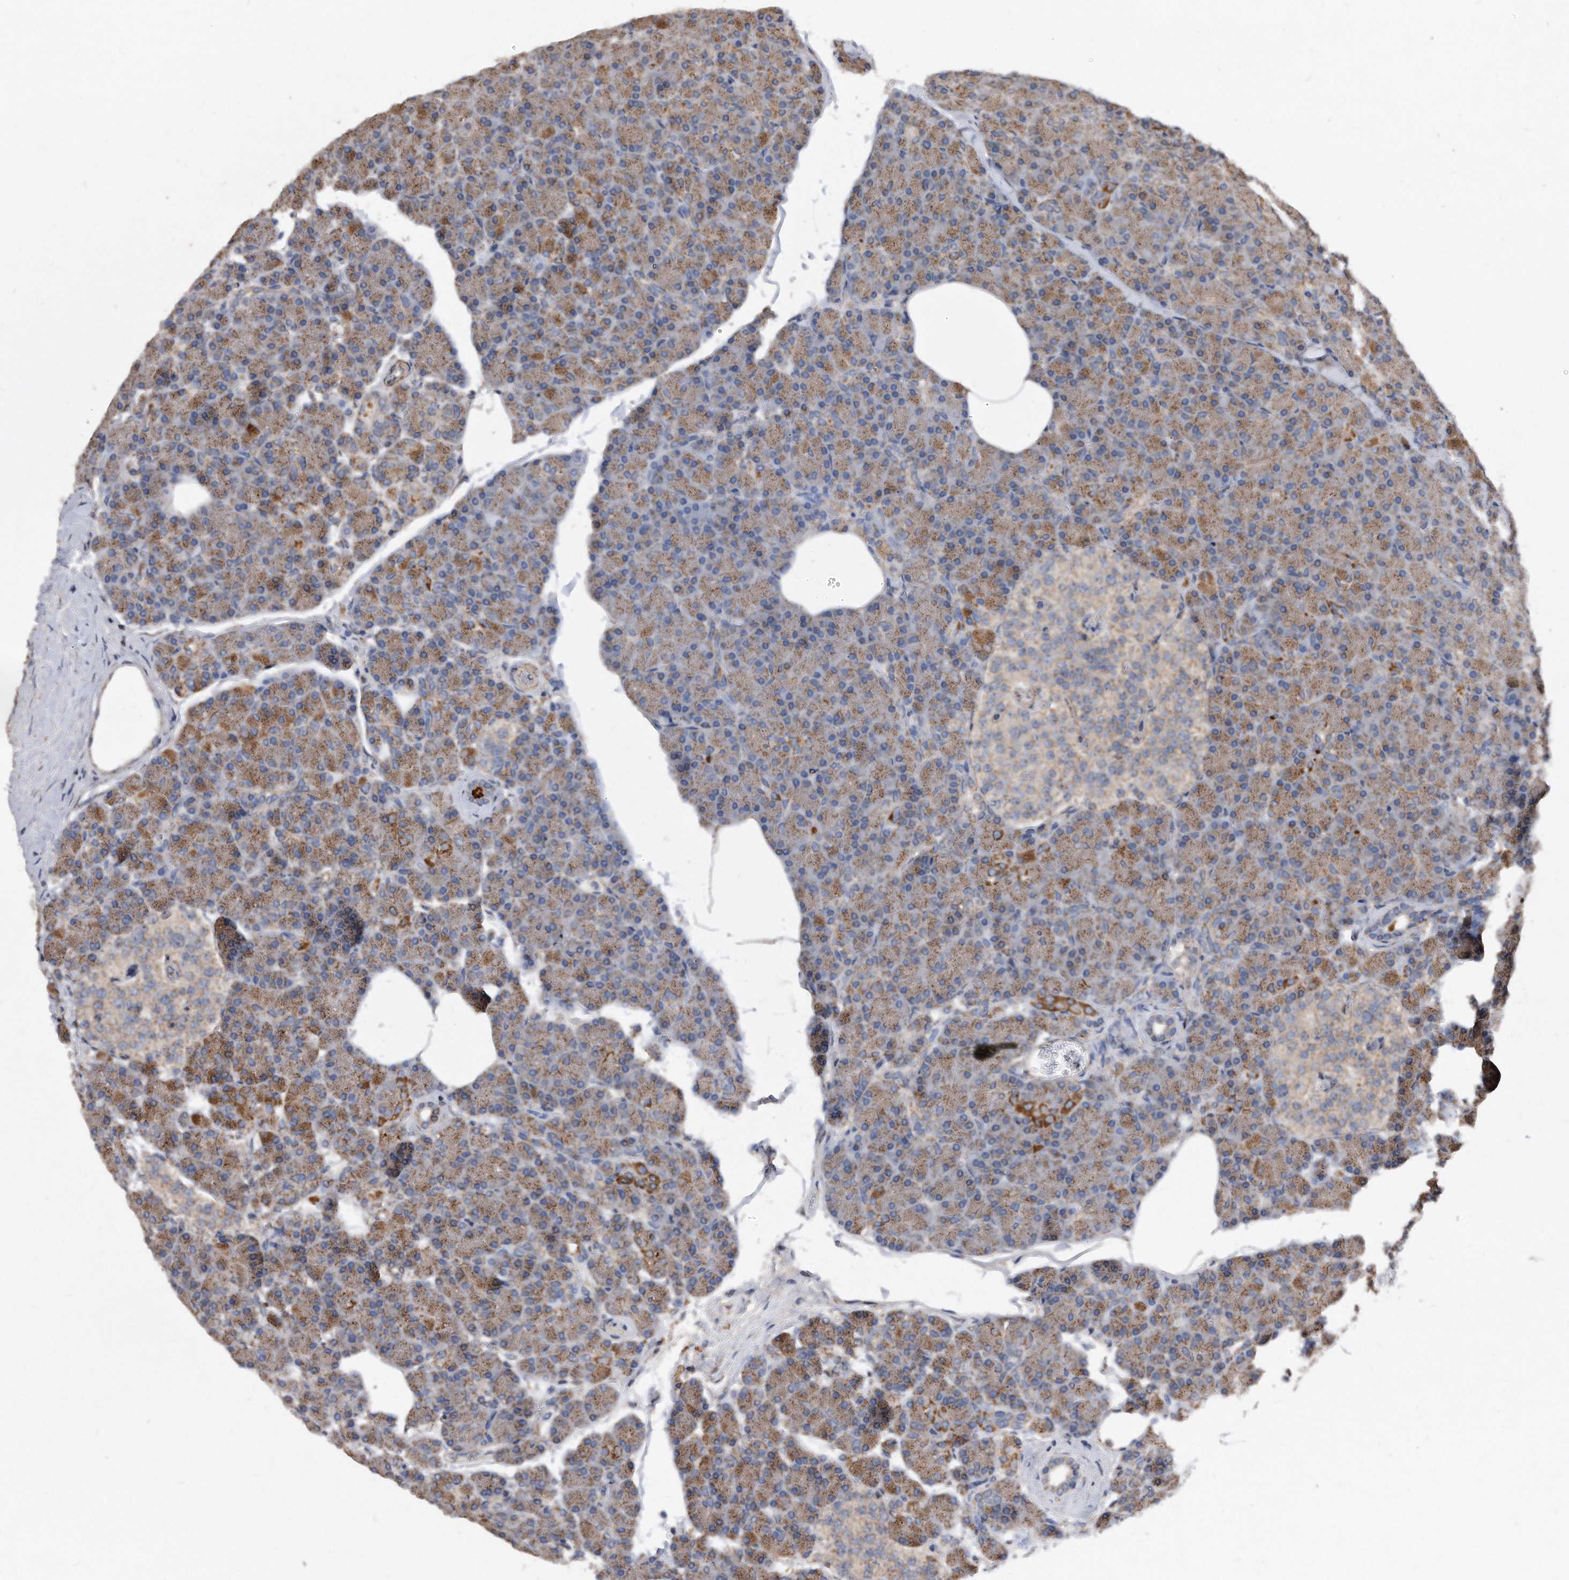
{"staining": {"intensity": "moderate", "quantity": "25%-75%", "location": "cytoplasmic/membranous"}, "tissue": "pancreas", "cell_type": "Exocrine glandular cells", "image_type": "normal", "snomed": [{"axis": "morphology", "description": "Normal tissue, NOS"}, {"axis": "topography", "description": "Pancreas"}], "caption": "Pancreas stained for a protein (brown) demonstrates moderate cytoplasmic/membranous positive positivity in approximately 25%-75% of exocrine glandular cells.", "gene": "DUSP22", "patient": {"sex": "female", "age": 43}}